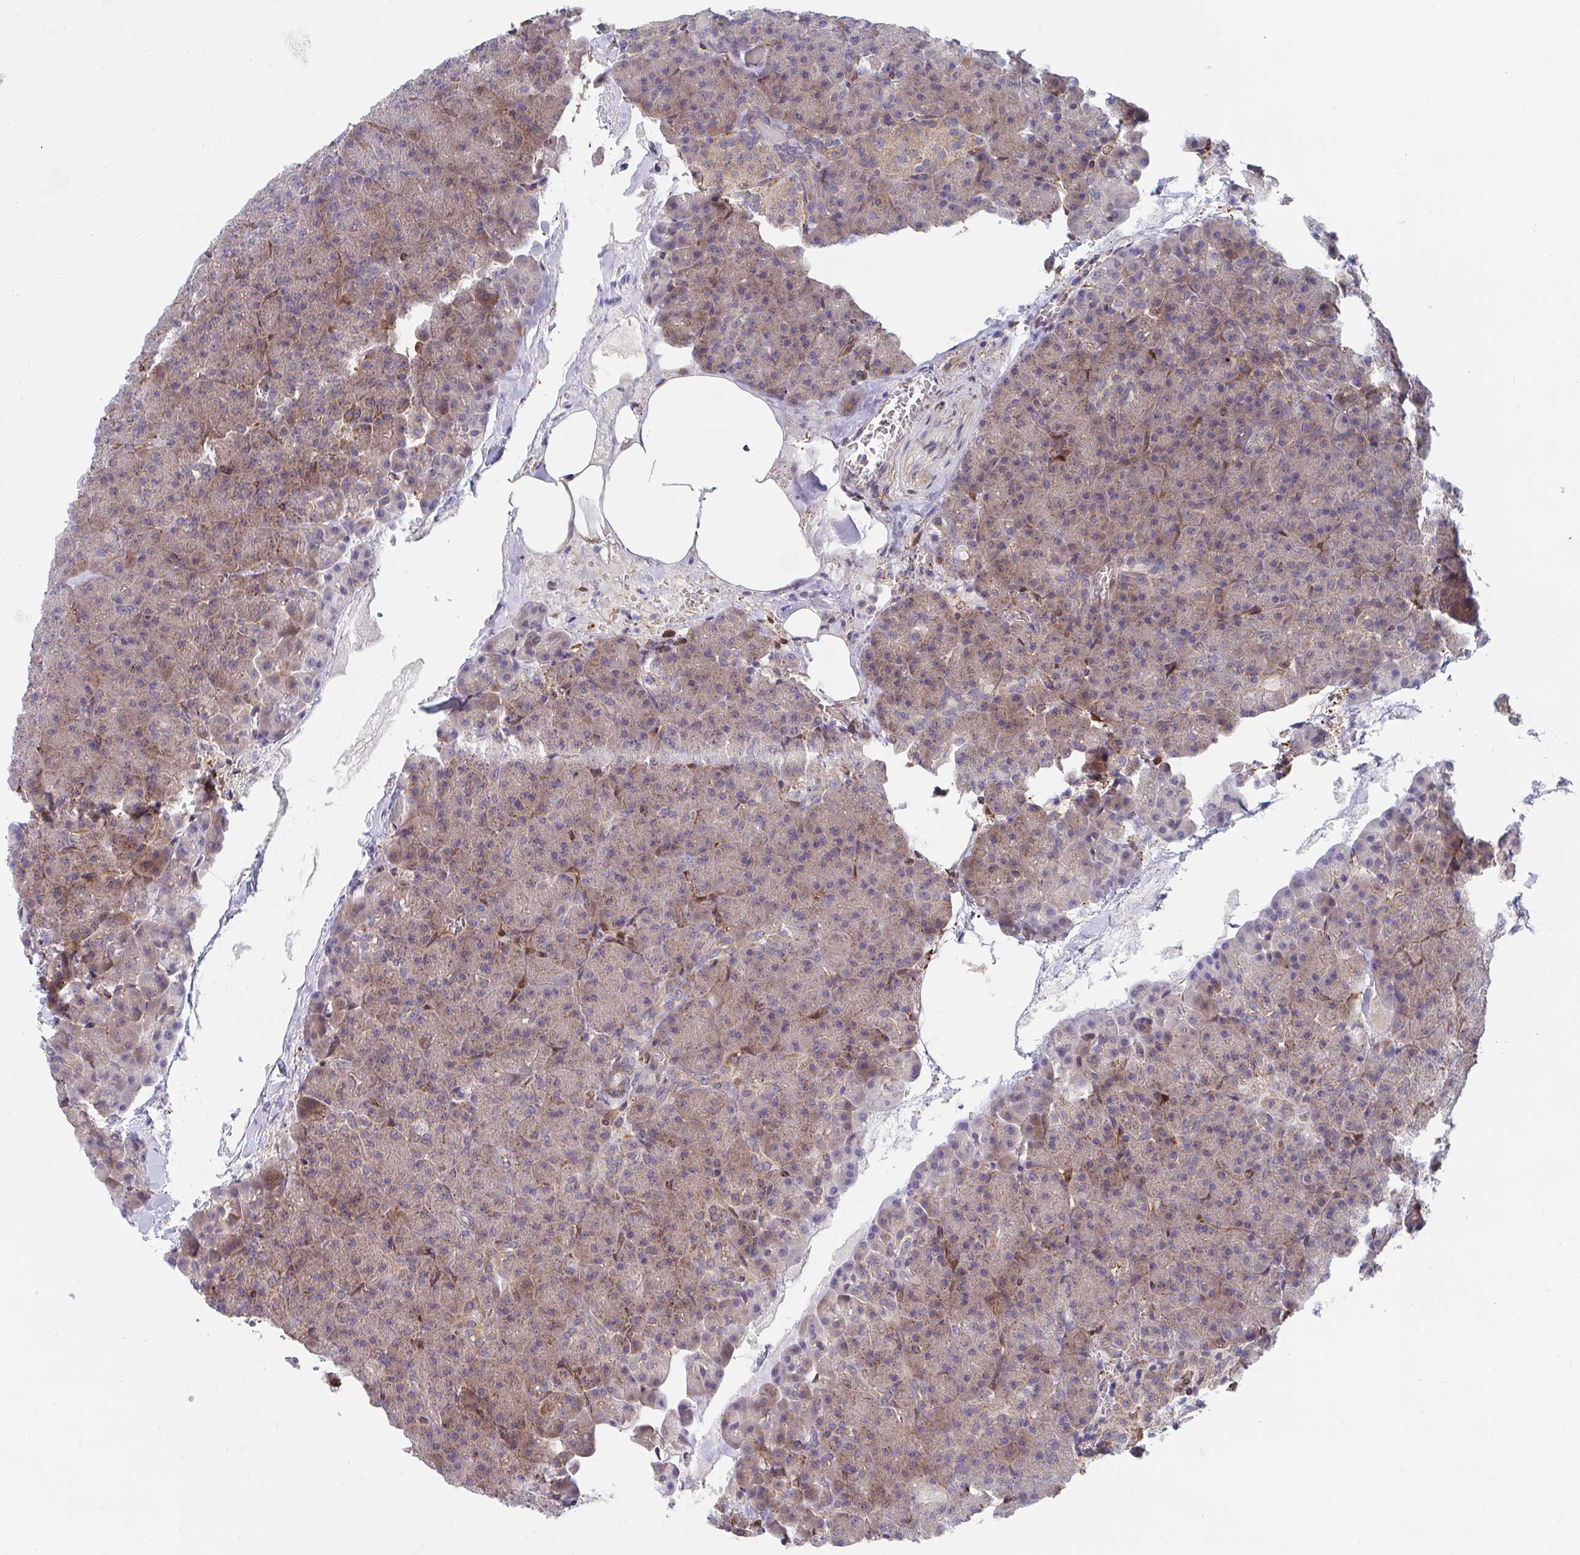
{"staining": {"intensity": "moderate", "quantity": "25%-75%", "location": "cytoplasmic/membranous"}, "tissue": "pancreas", "cell_type": "Exocrine glandular cells", "image_type": "normal", "snomed": [{"axis": "morphology", "description": "Normal tissue, NOS"}, {"axis": "topography", "description": "Pancreas"}], "caption": "High-magnification brightfield microscopy of unremarkable pancreas stained with DAB (3,3'-diaminobenzidine) (brown) and counterstained with hematoxylin (blue). exocrine glandular cells exhibit moderate cytoplasmic/membranous positivity is seen in about25%-75% of cells. The protein of interest is shown in brown color, while the nuclei are stained blue.", "gene": "EIF1AD", "patient": {"sex": "female", "age": 74}}